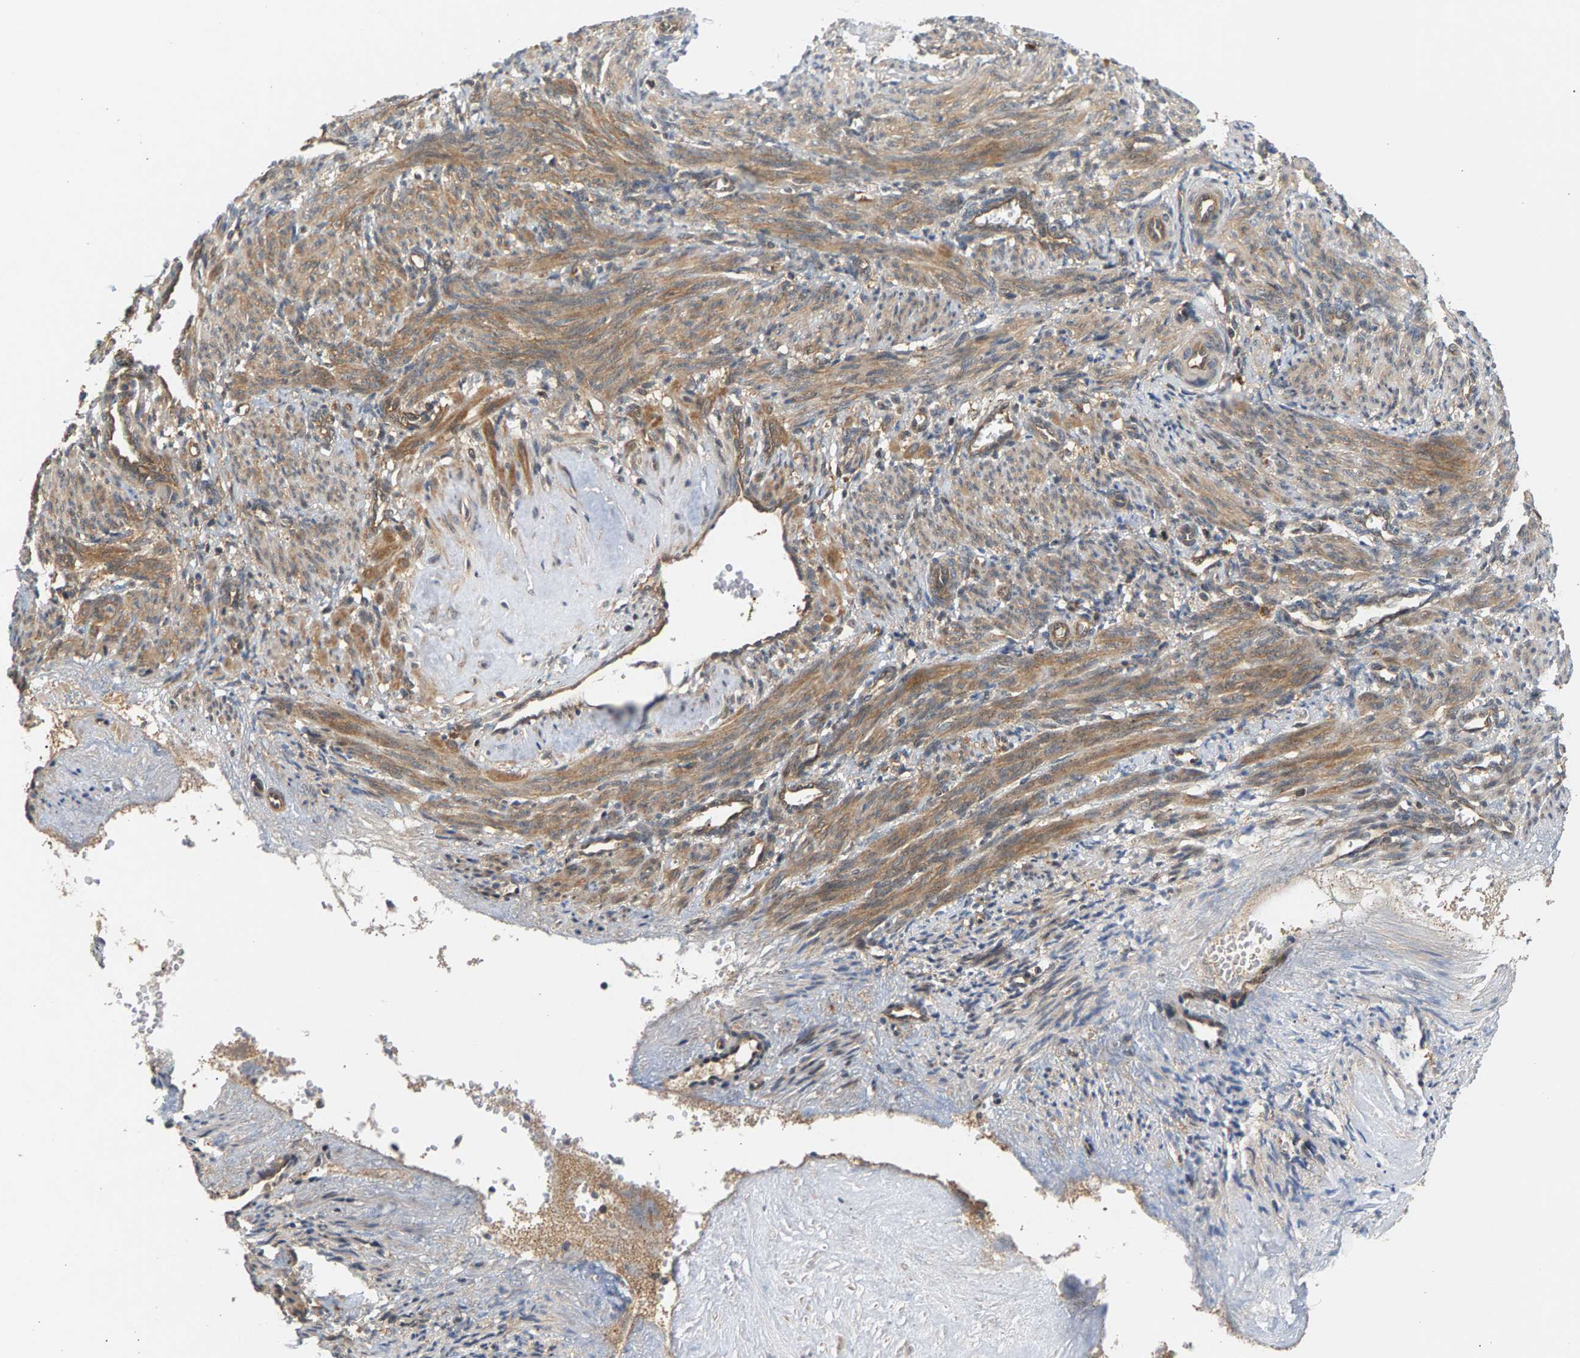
{"staining": {"intensity": "moderate", "quantity": ">75%", "location": "cytoplasmic/membranous"}, "tissue": "smooth muscle", "cell_type": "Smooth muscle cells", "image_type": "normal", "snomed": [{"axis": "morphology", "description": "Normal tissue, NOS"}, {"axis": "topography", "description": "Endometrium"}], "caption": "Immunohistochemical staining of unremarkable smooth muscle demonstrates >75% levels of moderate cytoplasmic/membranous protein positivity in approximately >75% of smooth muscle cells.", "gene": "MAP2K5", "patient": {"sex": "female", "age": 33}}